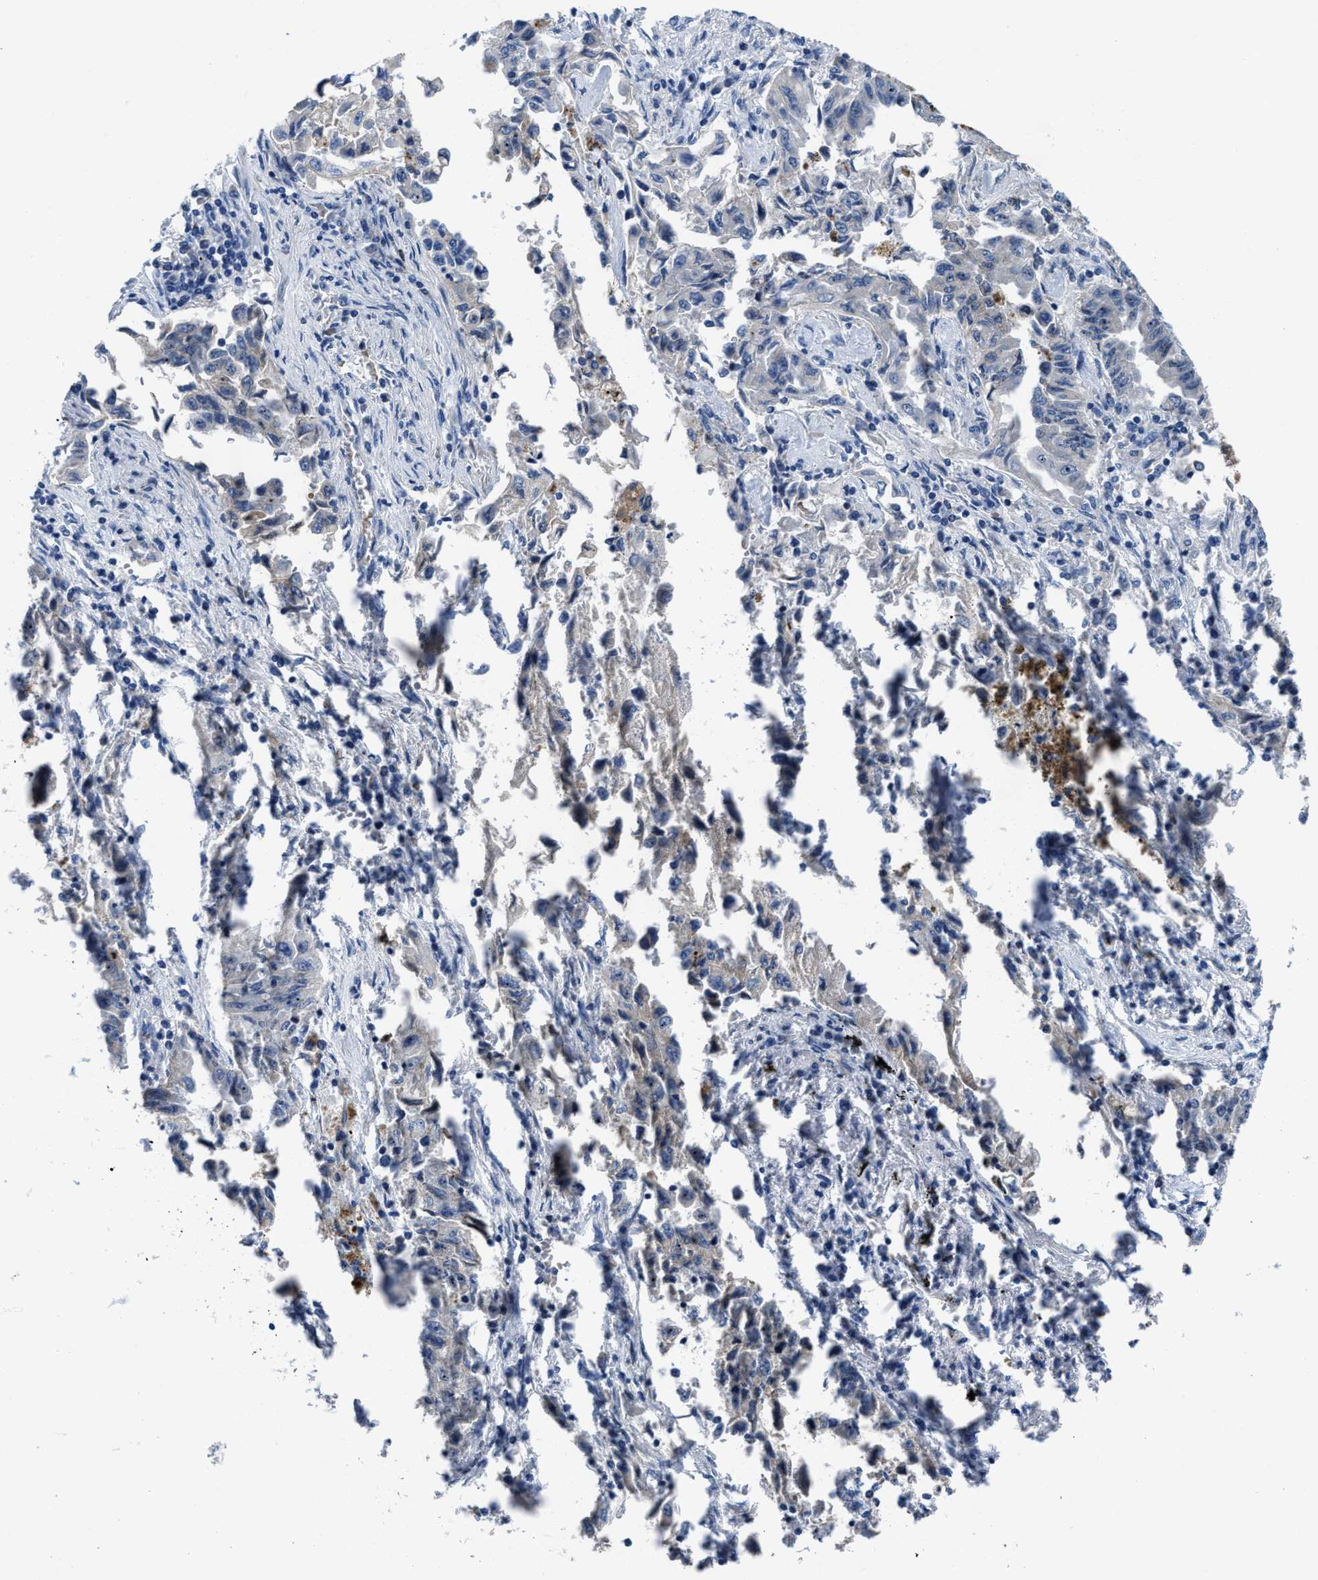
{"staining": {"intensity": "moderate", "quantity": "<25%", "location": "nuclear"}, "tissue": "lung cancer", "cell_type": "Tumor cells", "image_type": "cancer", "snomed": [{"axis": "morphology", "description": "Adenocarcinoma, NOS"}, {"axis": "topography", "description": "Lung"}], "caption": "Human lung adenocarcinoma stained with a brown dye shows moderate nuclear positive staining in approximately <25% of tumor cells.", "gene": "GHITM", "patient": {"sex": "female", "age": 51}}